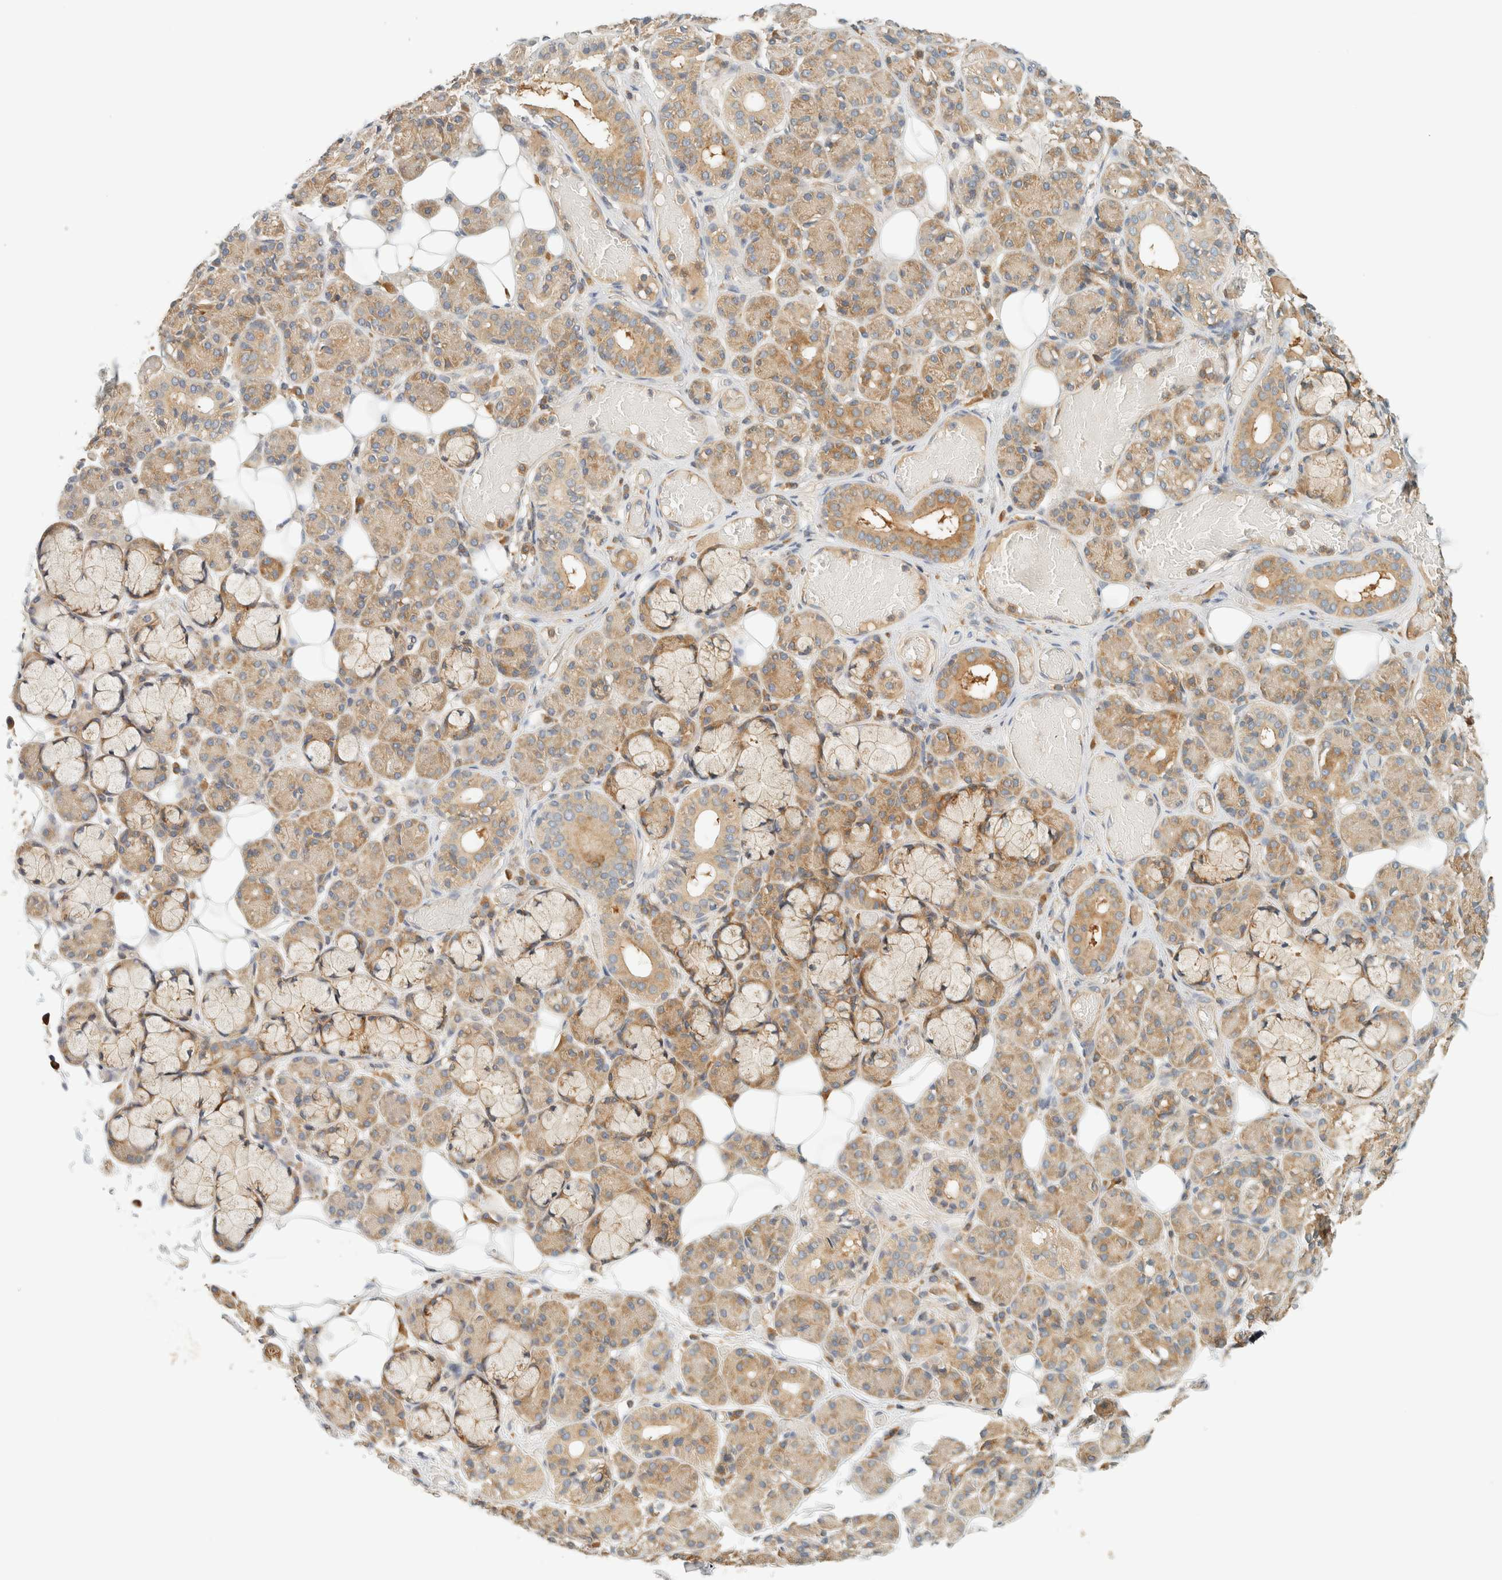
{"staining": {"intensity": "moderate", "quantity": "25%-75%", "location": "cytoplasmic/membranous"}, "tissue": "salivary gland", "cell_type": "Glandular cells", "image_type": "normal", "snomed": [{"axis": "morphology", "description": "Normal tissue, NOS"}, {"axis": "topography", "description": "Salivary gland"}], "caption": "High-magnification brightfield microscopy of normal salivary gland stained with DAB (brown) and counterstained with hematoxylin (blue). glandular cells exhibit moderate cytoplasmic/membranous staining is present in approximately25%-75% of cells.", "gene": "ARFGEF1", "patient": {"sex": "male", "age": 63}}